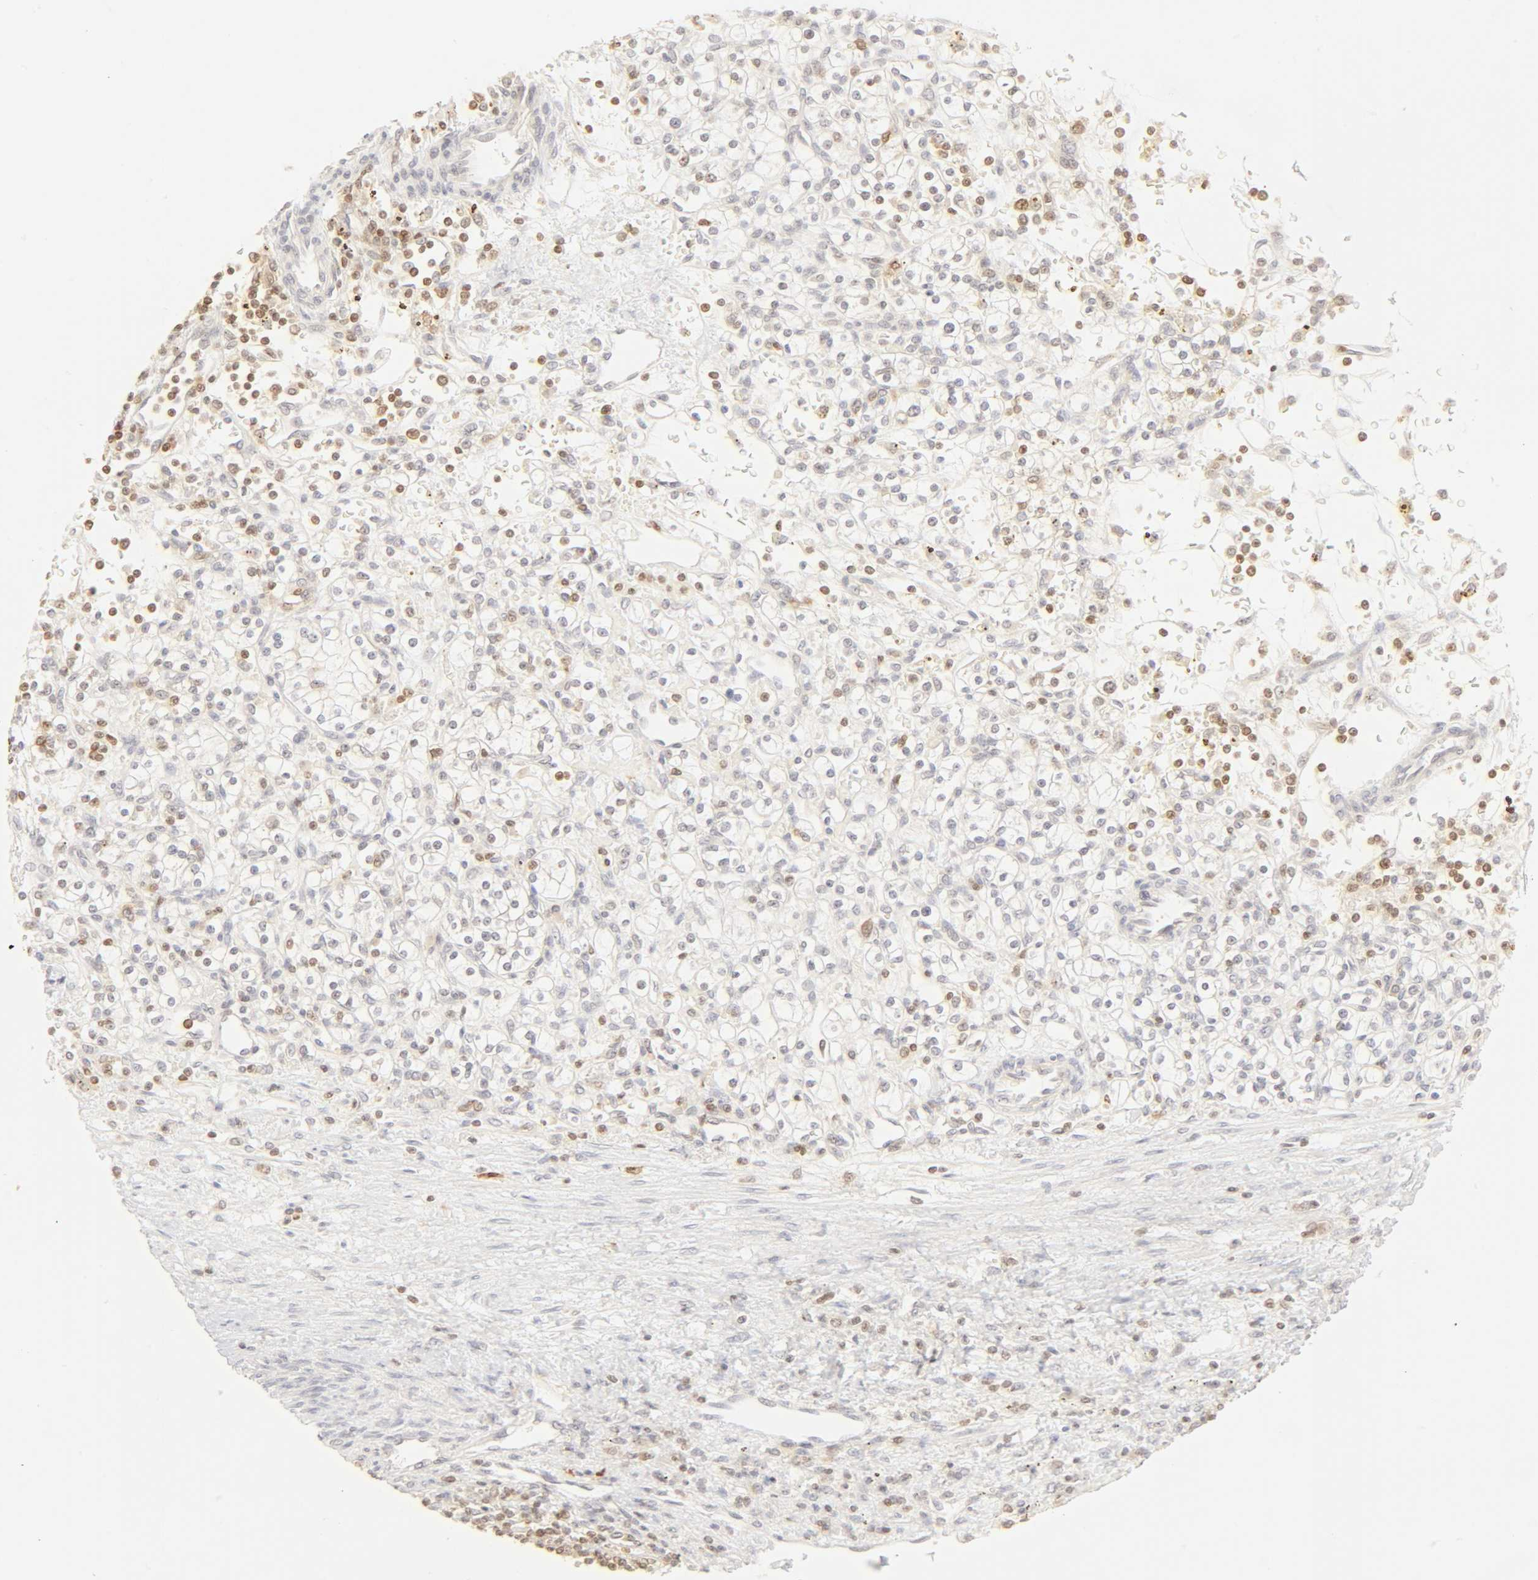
{"staining": {"intensity": "moderate", "quantity": "<25%", "location": "nuclear"}, "tissue": "renal cancer", "cell_type": "Tumor cells", "image_type": "cancer", "snomed": [{"axis": "morphology", "description": "Normal tissue, NOS"}, {"axis": "morphology", "description": "Adenocarcinoma, NOS"}, {"axis": "topography", "description": "Kidney"}], "caption": "Immunohistochemical staining of renal adenocarcinoma reveals low levels of moderate nuclear staining in about <25% of tumor cells.", "gene": "KIF2A", "patient": {"sex": "female", "age": 55}}